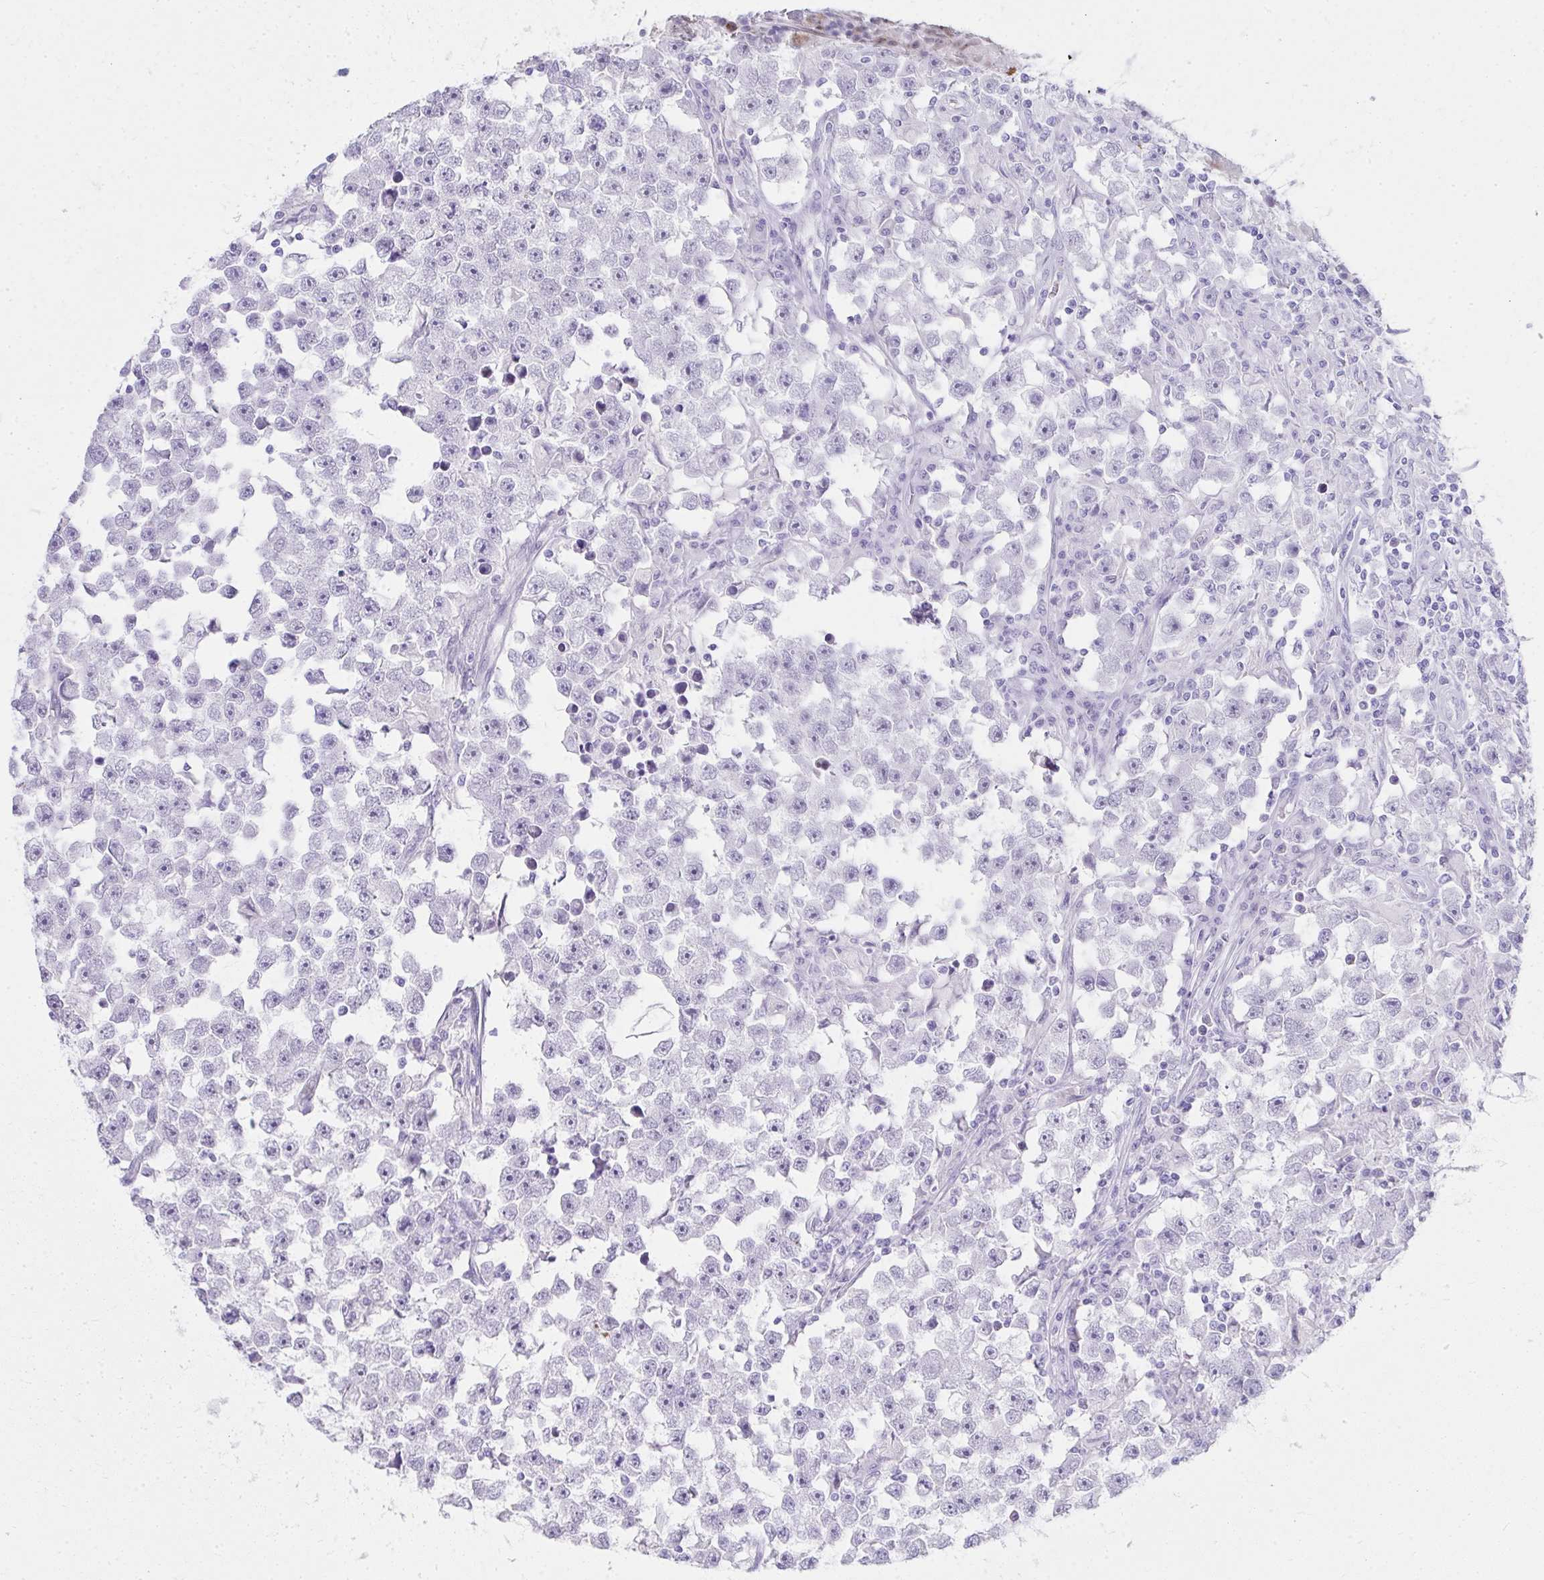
{"staining": {"intensity": "negative", "quantity": "none", "location": "none"}, "tissue": "testis cancer", "cell_type": "Tumor cells", "image_type": "cancer", "snomed": [{"axis": "morphology", "description": "Seminoma, NOS"}, {"axis": "topography", "description": "Testis"}], "caption": "A histopathology image of testis cancer (seminoma) stained for a protein exhibits no brown staining in tumor cells.", "gene": "GLDN", "patient": {"sex": "male", "age": 33}}